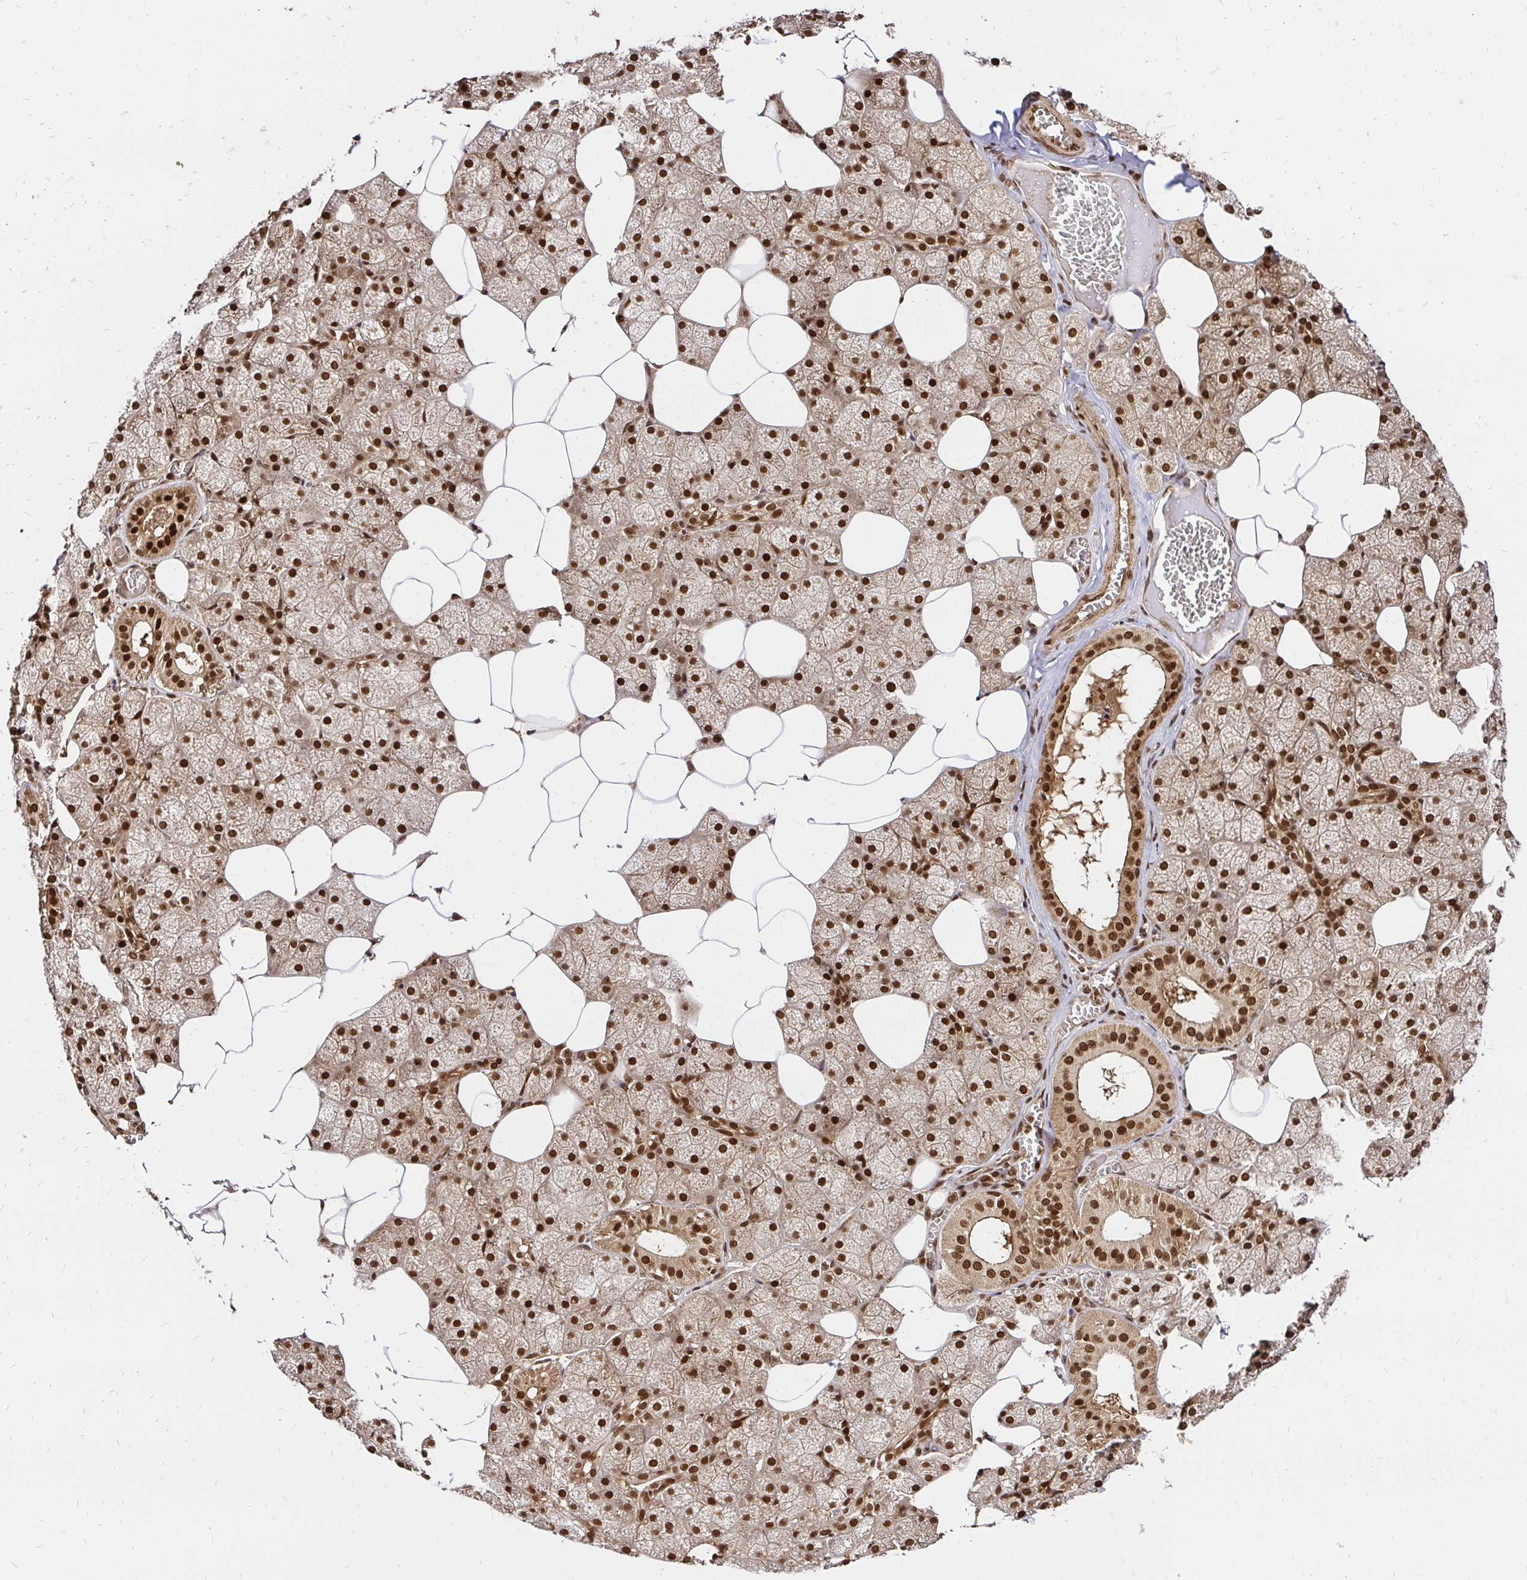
{"staining": {"intensity": "strong", "quantity": ">75%", "location": "cytoplasmic/membranous,nuclear"}, "tissue": "salivary gland", "cell_type": "Glandular cells", "image_type": "normal", "snomed": [{"axis": "morphology", "description": "Normal tissue, NOS"}, {"axis": "topography", "description": "Salivary gland"}, {"axis": "topography", "description": "Peripheral nerve tissue"}], "caption": "Immunohistochemical staining of benign salivary gland exhibits >75% levels of strong cytoplasmic/membranous,nuclear protein staining in approximately >75% of glandular cells.", "gene": "GLYR1", "patient": {"sex": "male", "age": 38}}